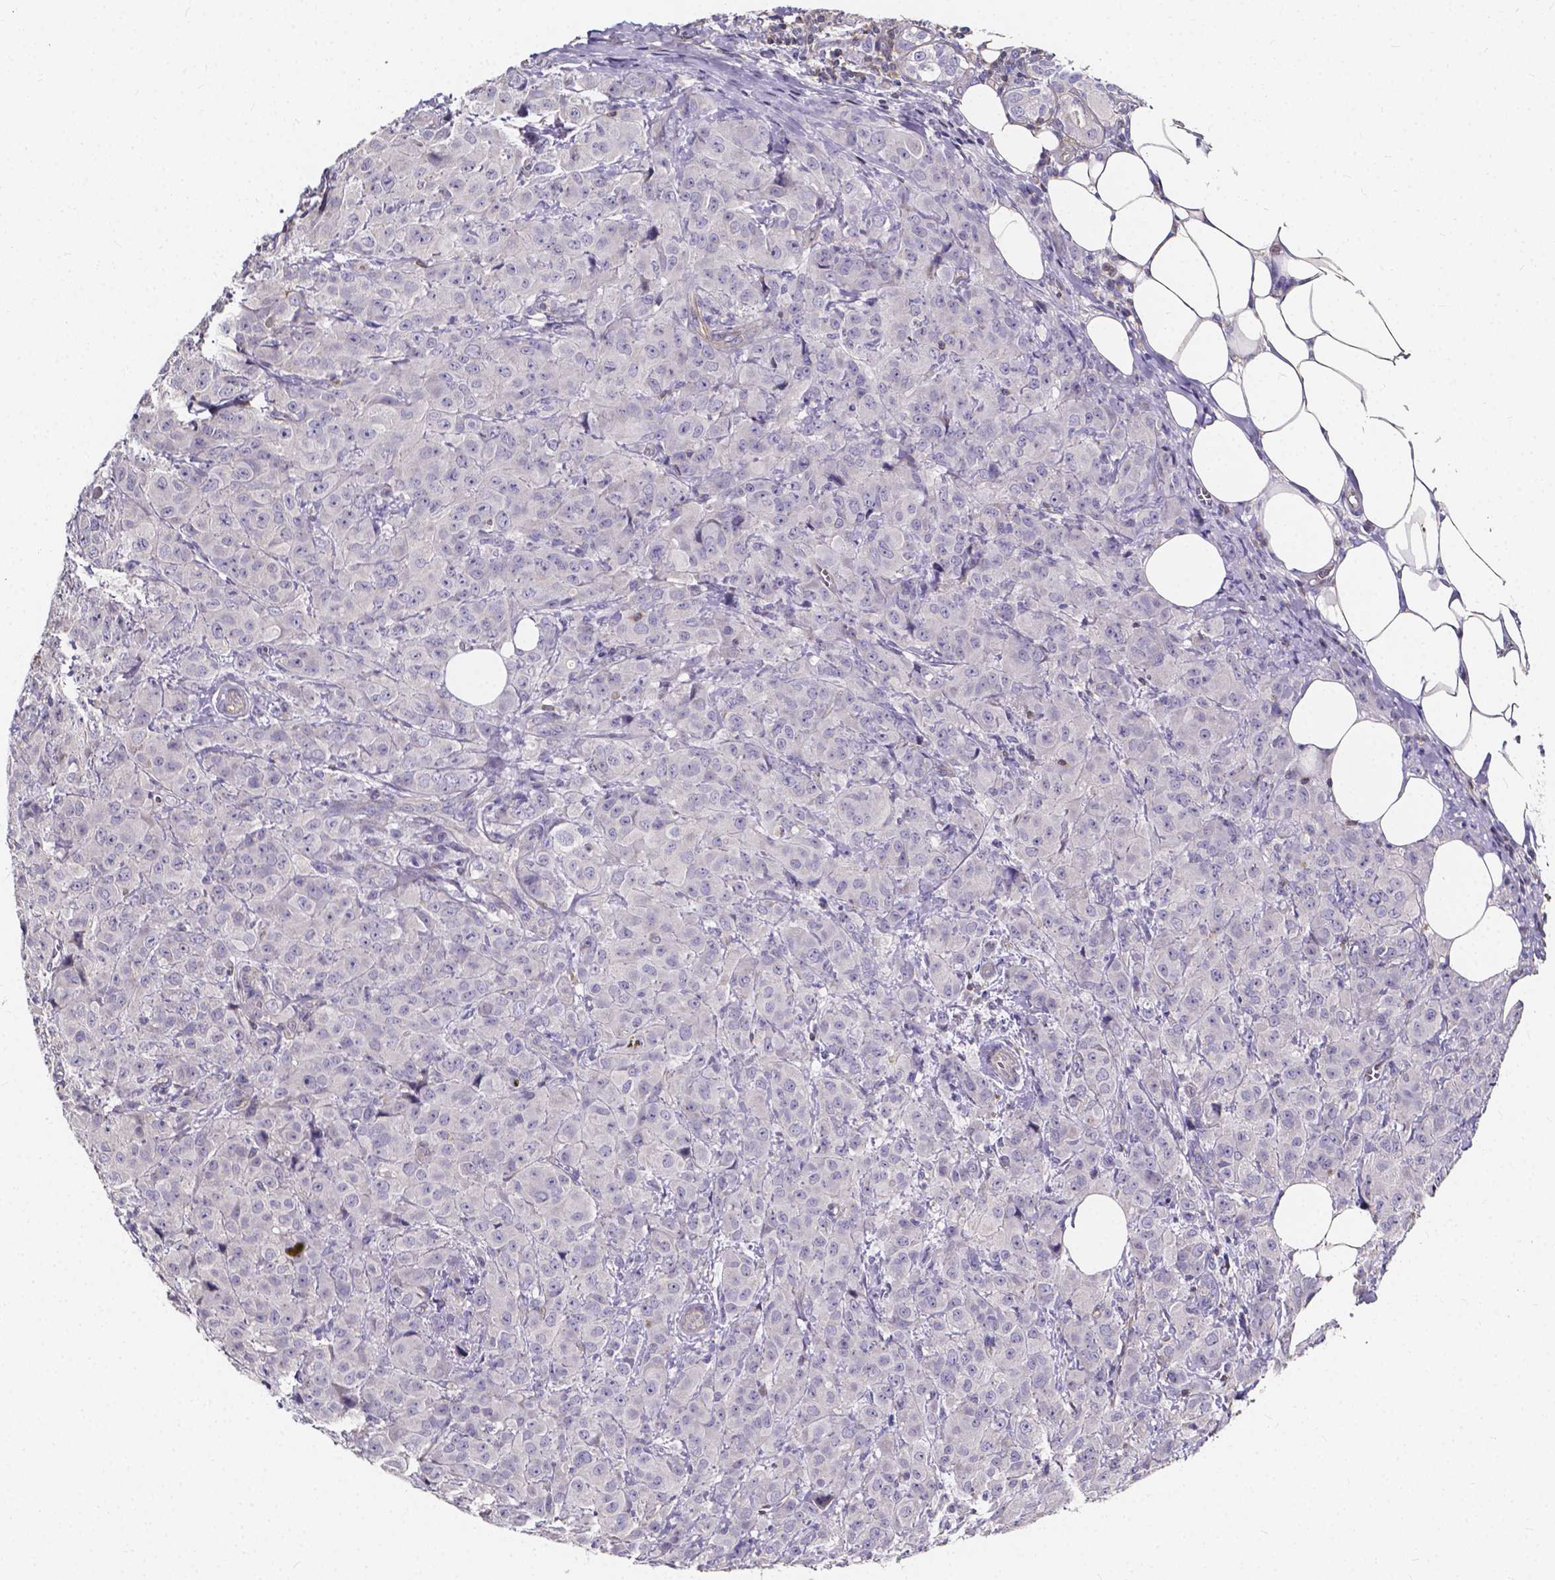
{"staining": {"intensity": "negative", "quantity": "none", "location": "none"}, "tissue": "breast cancer", "cell_type": "Tumor cells", "image_type": "cancer", "snomed": [{"axis": "morphology", "description": "Normal tissue, NOS"}, {"axis": "morphology", "description": "Duct carcinoma"}, {"axis": "topography", "description": "Breast"}], "caption": "High power microscopy histopathology image of an immunohistochemistry (IHC) histopathology image of infiltrating ductal carcinoma (breast), revealing no significant expression in tumor cells.", "gene": "THEMIS", "patient": {"sex": "female", "age": 43}}